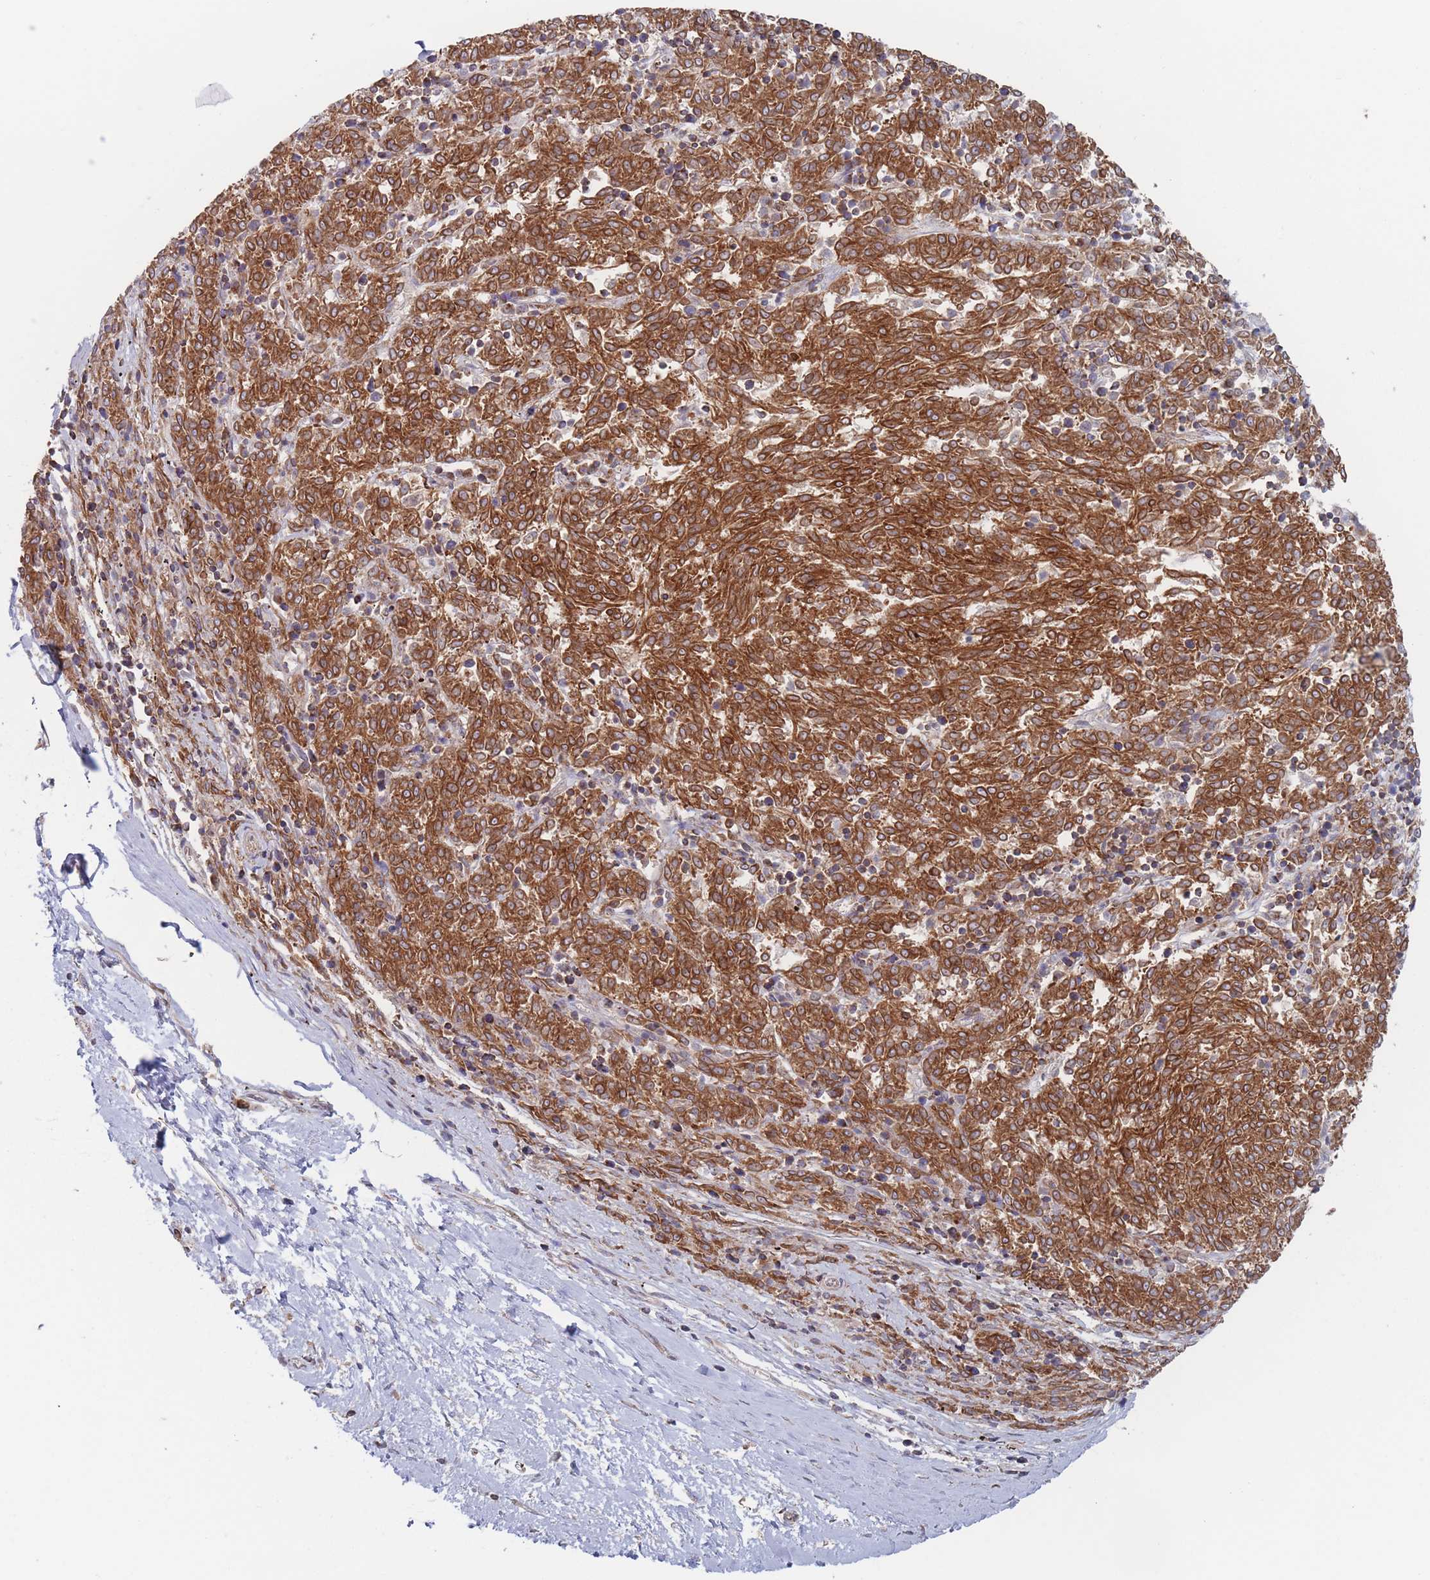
{"staining": {"intensity": "strong", "quantity": ">75%", "location": "cytoplasmic/membranous"}, "tissue": "melanoma", "cell_type": "Tumor cells", "image_type": "cancer", "snomed": [{"axis": "morphology", "description": "Malignant melanoma, NOS"}, {"axis": "topography", "description": "Skin"}], "caption": "DAB (3,3'-diaminobenzidine) immunohistochemical staining of human malignant melanoma demonstrates strong cytoplasmic/membranous protein staining in approximately >75% of tumor cells.", "gene": "KDSR", "patient": {"sex": "female", "age": 72}}